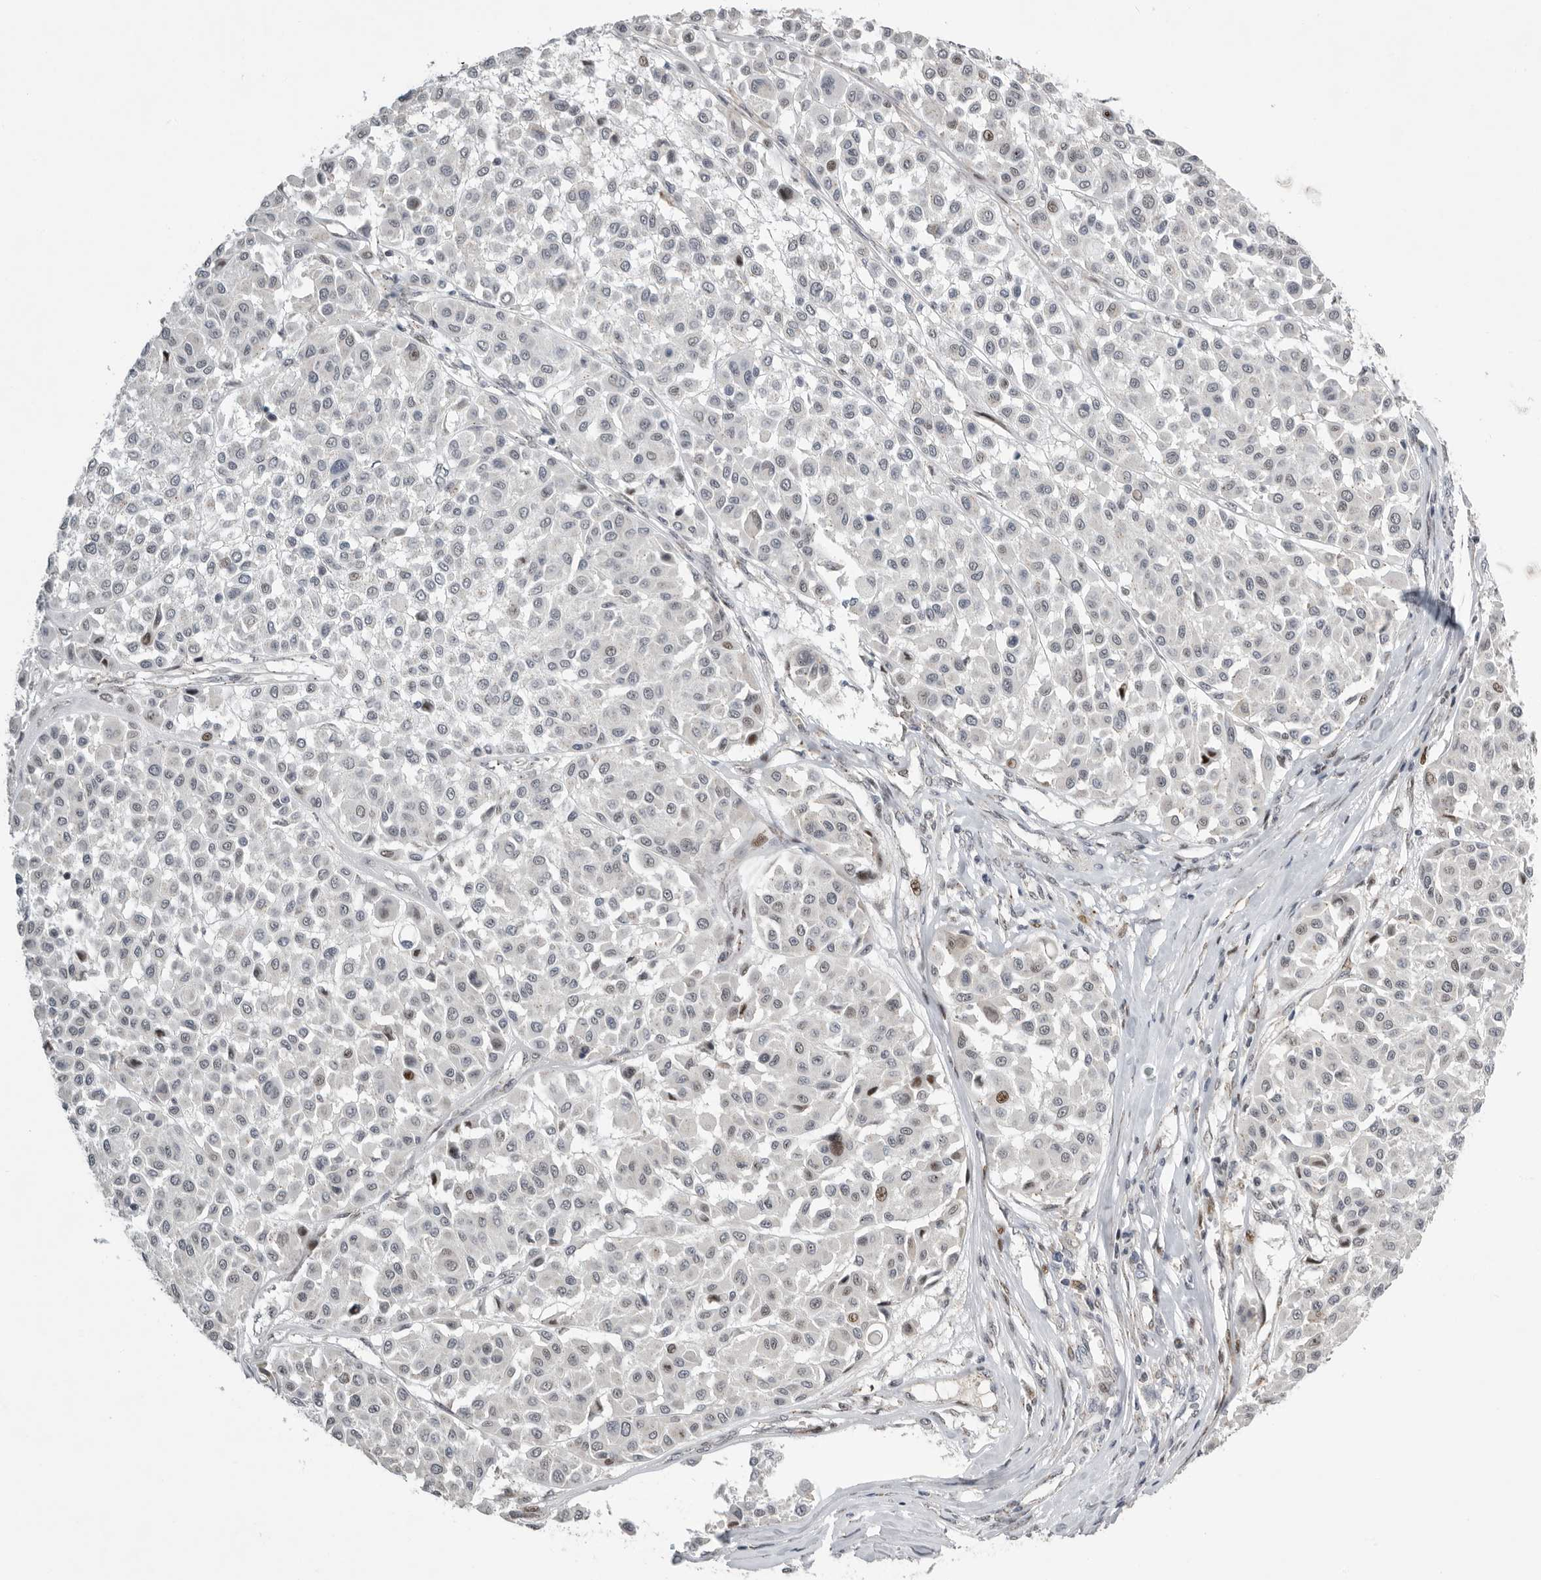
{"staining": {"intensity": "moderate", "quantity": "<25%", "location": "nuclear"}, "tissue": "melanoma", "cell_type": "Tumor cells", "image_type": "cancer", "snomed": [{"axis": "morphology", "description": "Malignant melanoma, Metastatic site"}, {"axis": "topography", "description": "Soft tissue"}], "caption": "Tumor cells show low levels of moderate nuclear positivity in about <25% of cells in melanoma.", "gene": "PCMTD1", "patient": {"sex": "male", "age": 41}}